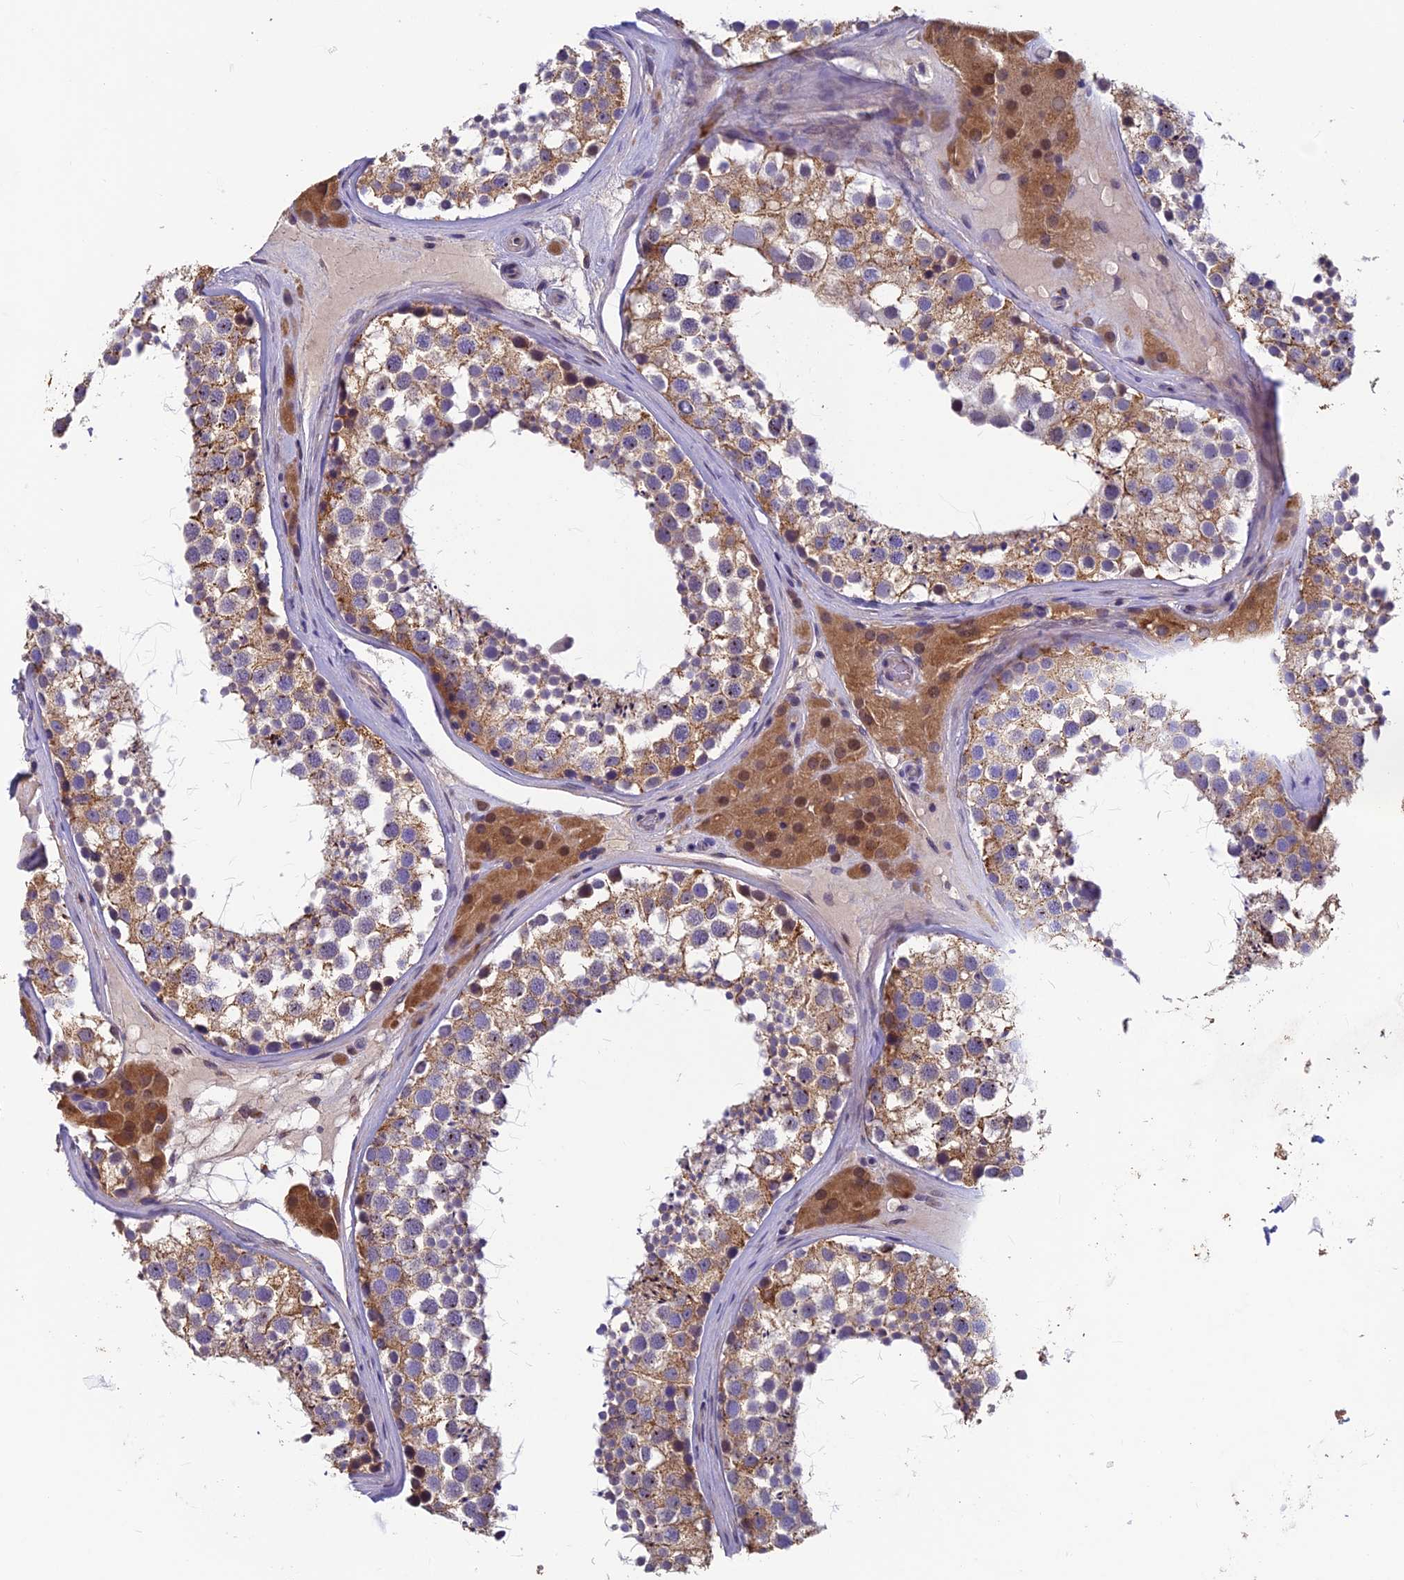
{"staining": {"intensity": "moderate", "quantity": "25%-75%", "location": "cytoplasmic/membranous"}, "tissue": "testis", "cell_type": "Cells in seminiferous ducts", "image_type": "normal", "snomed": [{"axis": "morphology", "description": "Normal tissue, NOS"}, {"axis": "topography", "description": "Testis"}], "caption": "Cells in seminiferous ducts display medium levels of moderate cytoplasmic/membranous expression in approximately 25%-75% of cells in benign testis.", "gene": "HECA", "patient": {"sex": "male", "age": 46}}